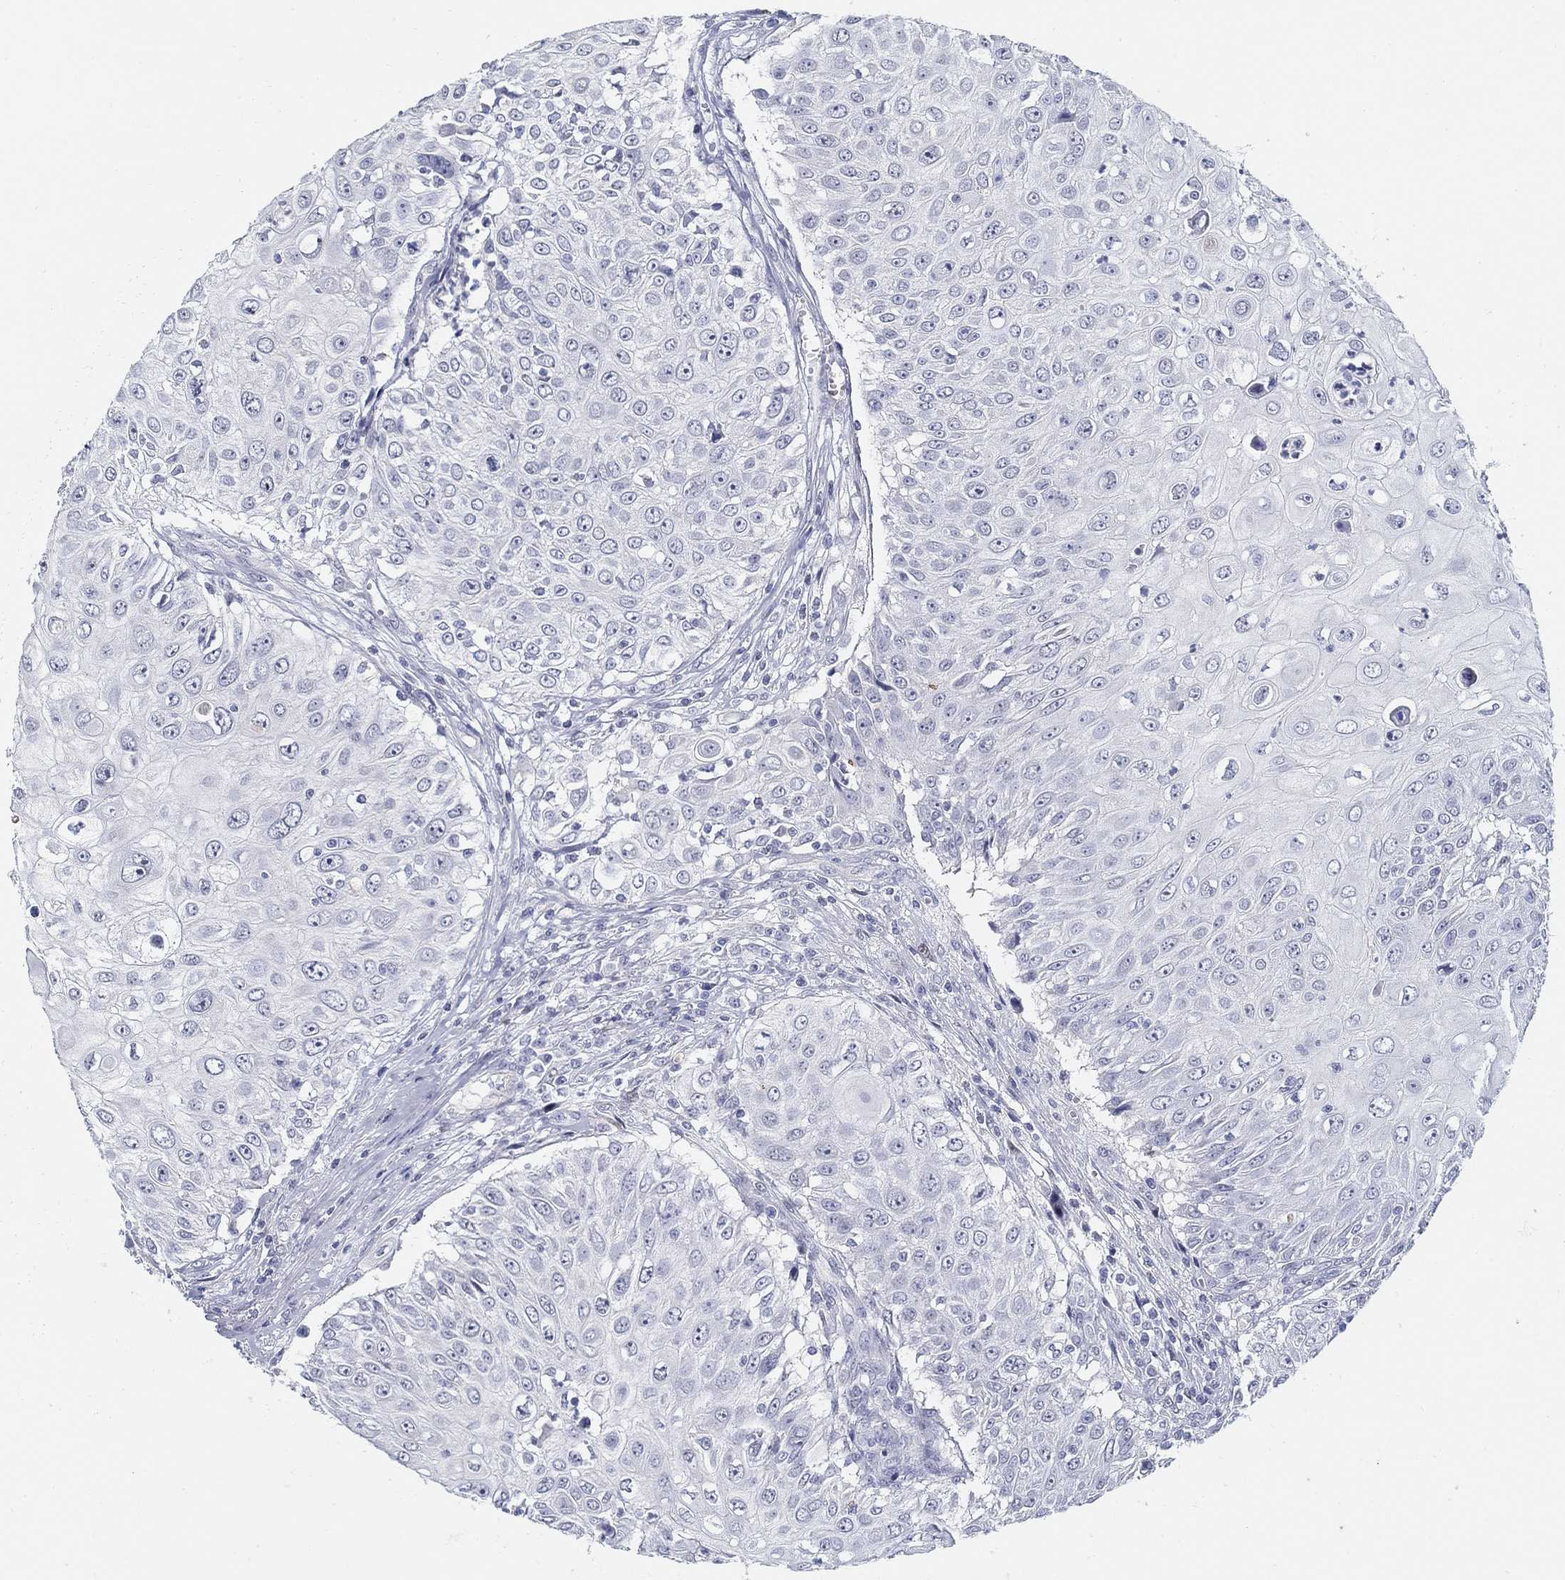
{"staining": {"intensity": "negative", "quantity": "none", "location": "none"}, "tissue": "urothelial cancer", "cell_type": "Tumor cells", "image_type": "cancer", "snomed": [{"axis": "morphology", "description": "Urothelial carcinoma, High grade"}, {"axis": "topography", "description": "Urinary bladder"}], "caption": "A micrograph of human urothelial cancer is negative for staining in tumor cells.", "gene": "USP29", "patient": {"sex": "female", "age": 79}}